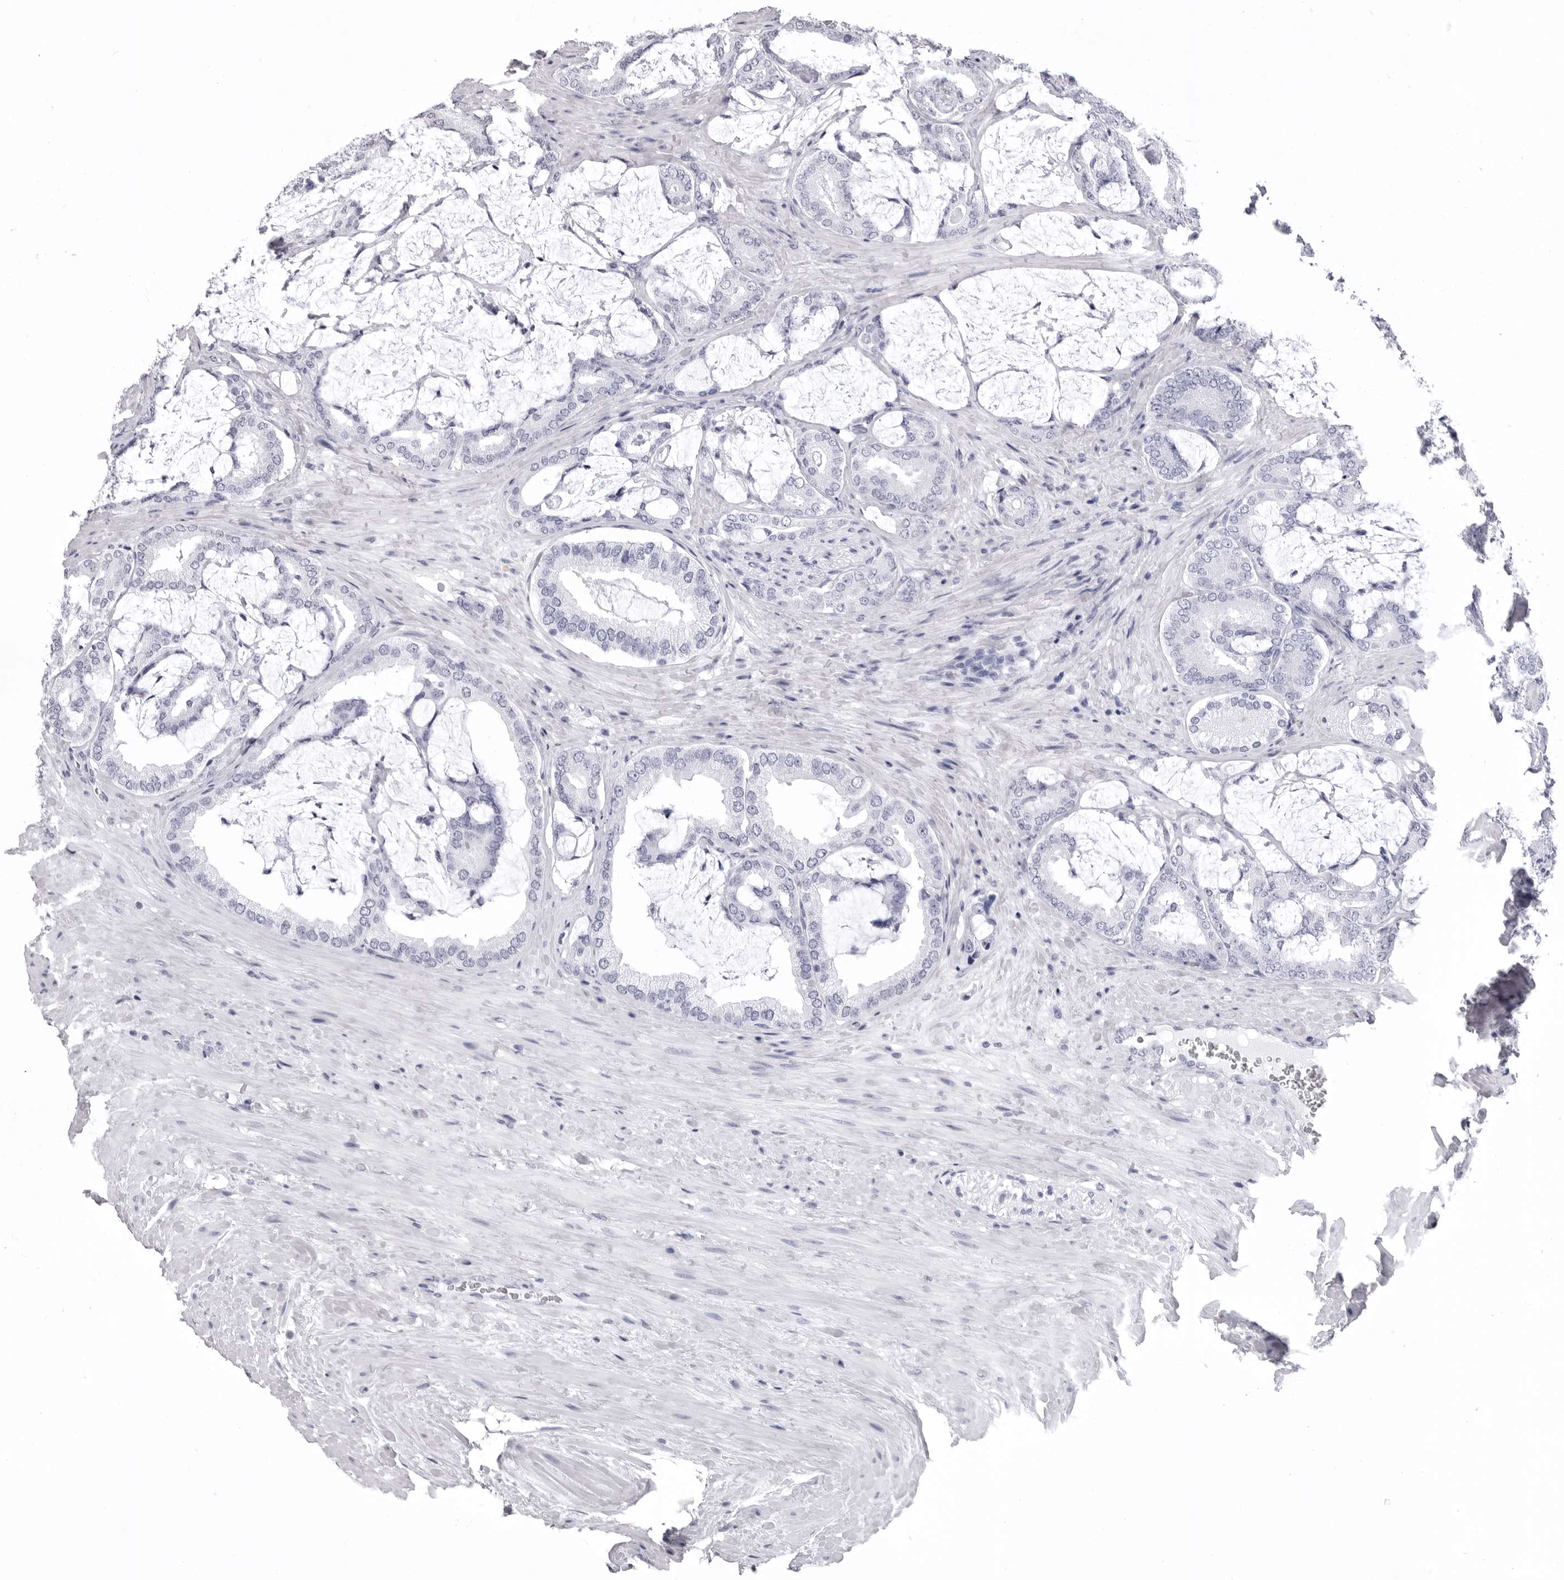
{"staining": {"intensity": "negative", "quantity": "none", "location": "none"}, "tissue": "prostate cancer", "cell_type": "Tumor cells", "image_type": "cancer", "snomed": [{"axis": "morphology", "description": "Adenocarcinoma, Low grade"}, {"axis": "topography", "description": "Prostate"}], "caption": "Tumor cells are negative for brown protein staining in low-grade adenocarcinoma (prostate). The staining was performed using DAB to visualize the protein expression in brown, while the nuclei were stained in blue with hematoxylin (Magnification: 20x).", "gene": "LGALS4", "patient": {"sex": "male", "age": 71}}